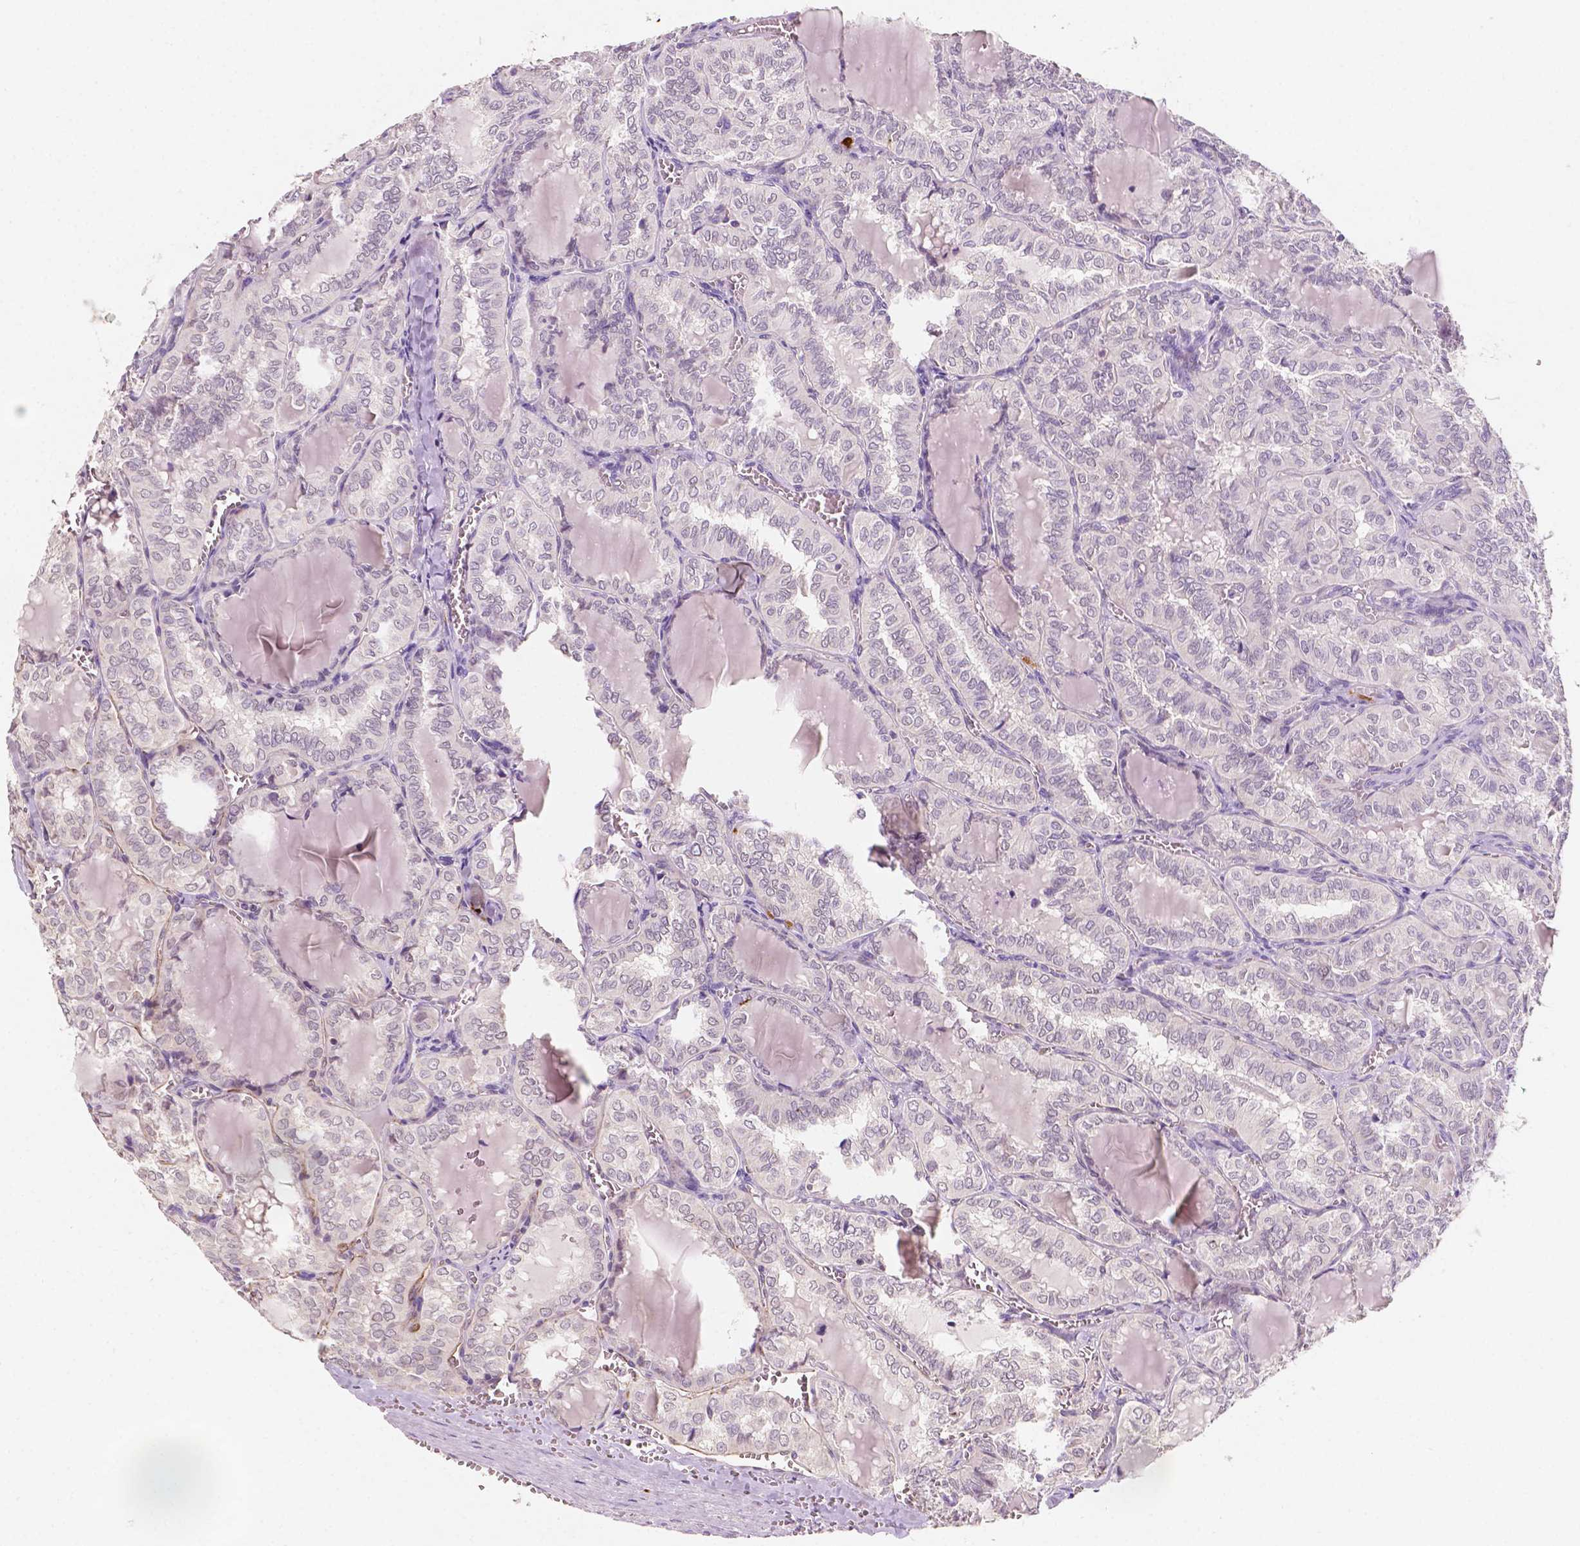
{"staining": {"intensity": "negative", "quantity": "none", "location": "none"}, "tissue": "thyroid cancer", "cell_type": "Tumor cells", "image_type": "cancer", "snomed": [{"axis": "morphology", "description": "Papillary adenocarcinoma, NOS"}, {"axis": "topography", "description": "Thyroid gland"}], "caption": "Immunohistochemical staining of thyroid papillary adenocarcinoma displays no significant expression in tumor cells.", "gene": "SIRT2", "patient": {"sex": "female", "age": 41}}